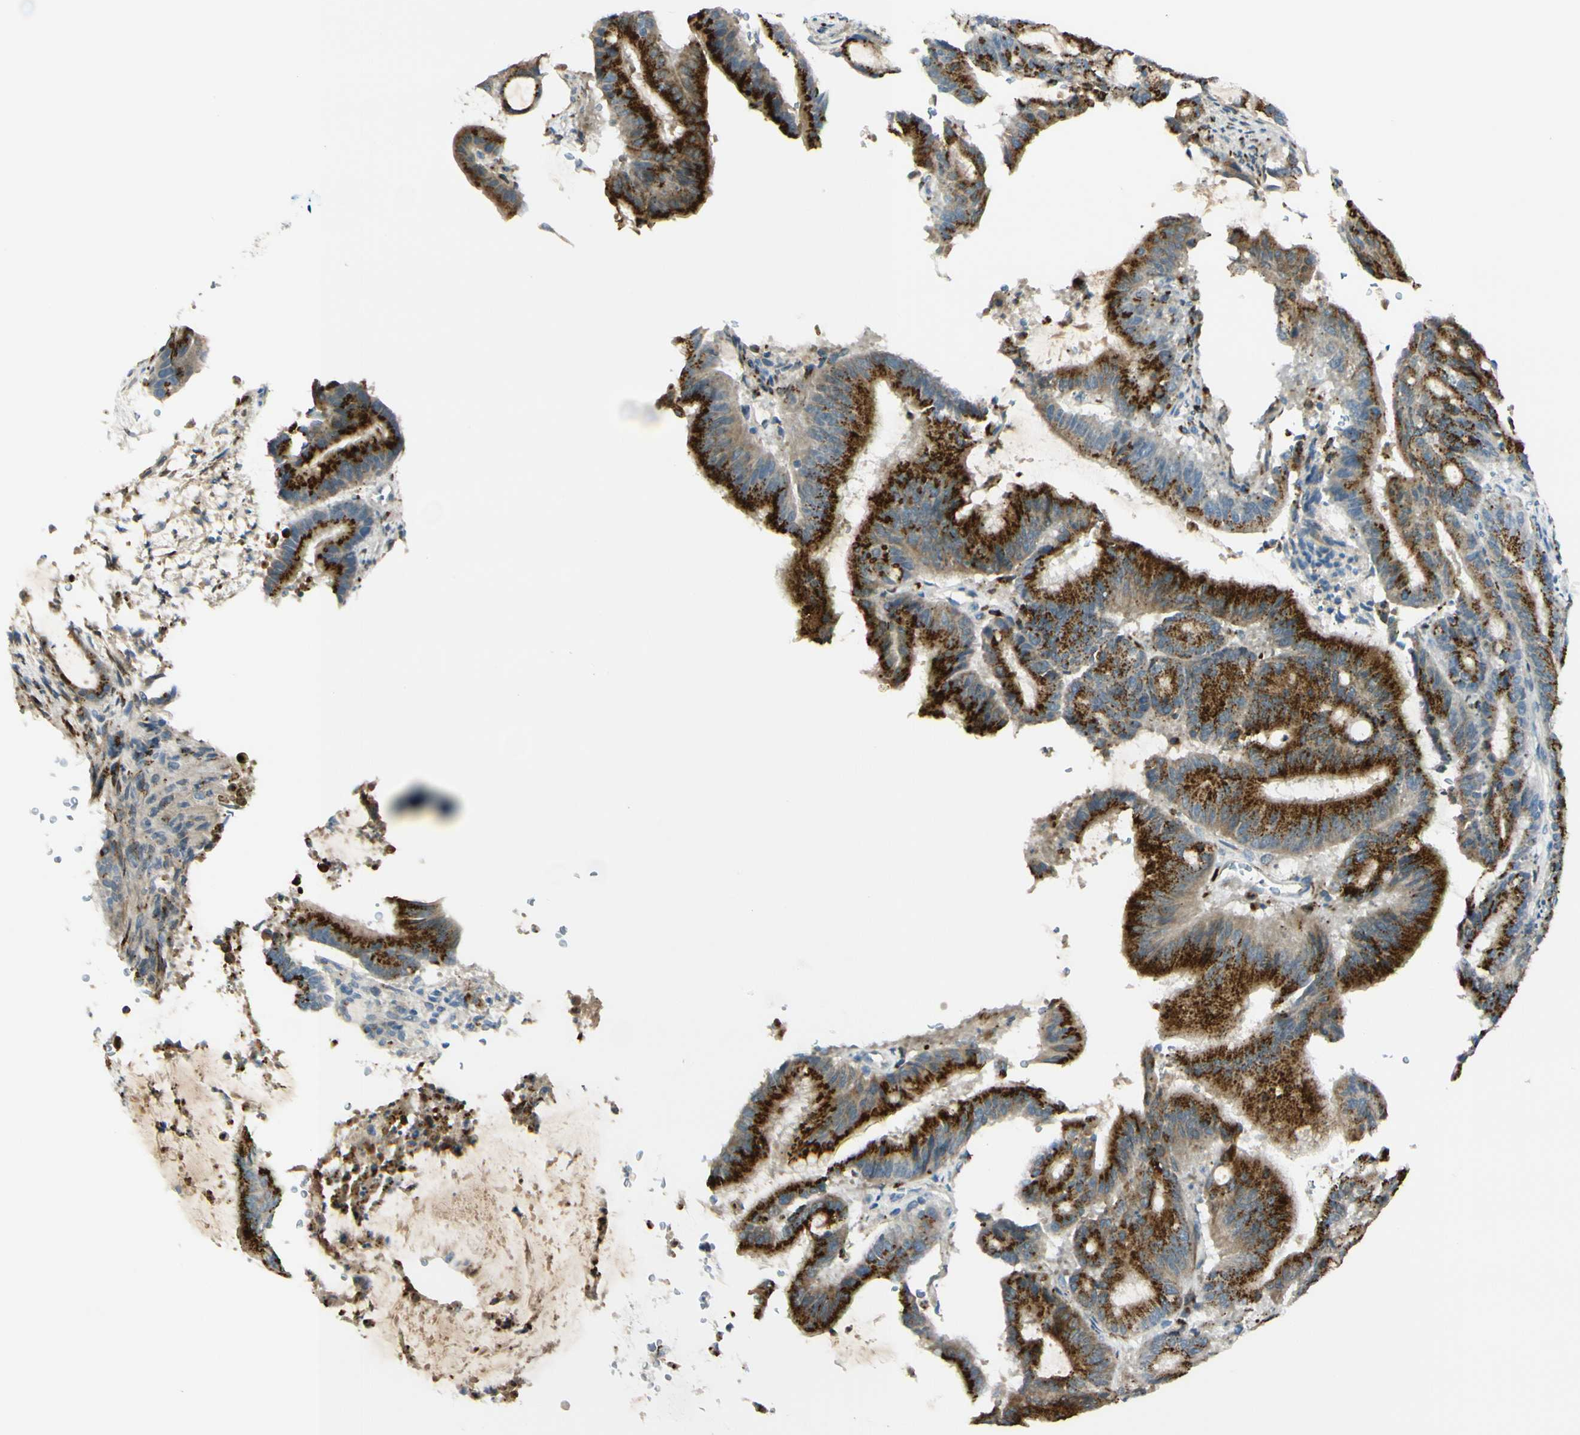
{"staining": {"intensity": "strong", "quantity": ">75%", "location": "cytoplasmic/membranous"}, "tissue": "liver cancer", "cell_type": "Tumor cells", "image_type": "cancer", "snomed": [{"axis": "morphology", "description": "Cholangiocarcinoma"}, {"axis": "topography", "description": "Liver"}], "caption": "Protein staining exhibits strong cytoplasmic/membranous expression in approximately >75% of tumor cells in liver cholangiocarcinoma.", "gene": "GALNT5", "patient": {"sex": "female", "age": 73}}